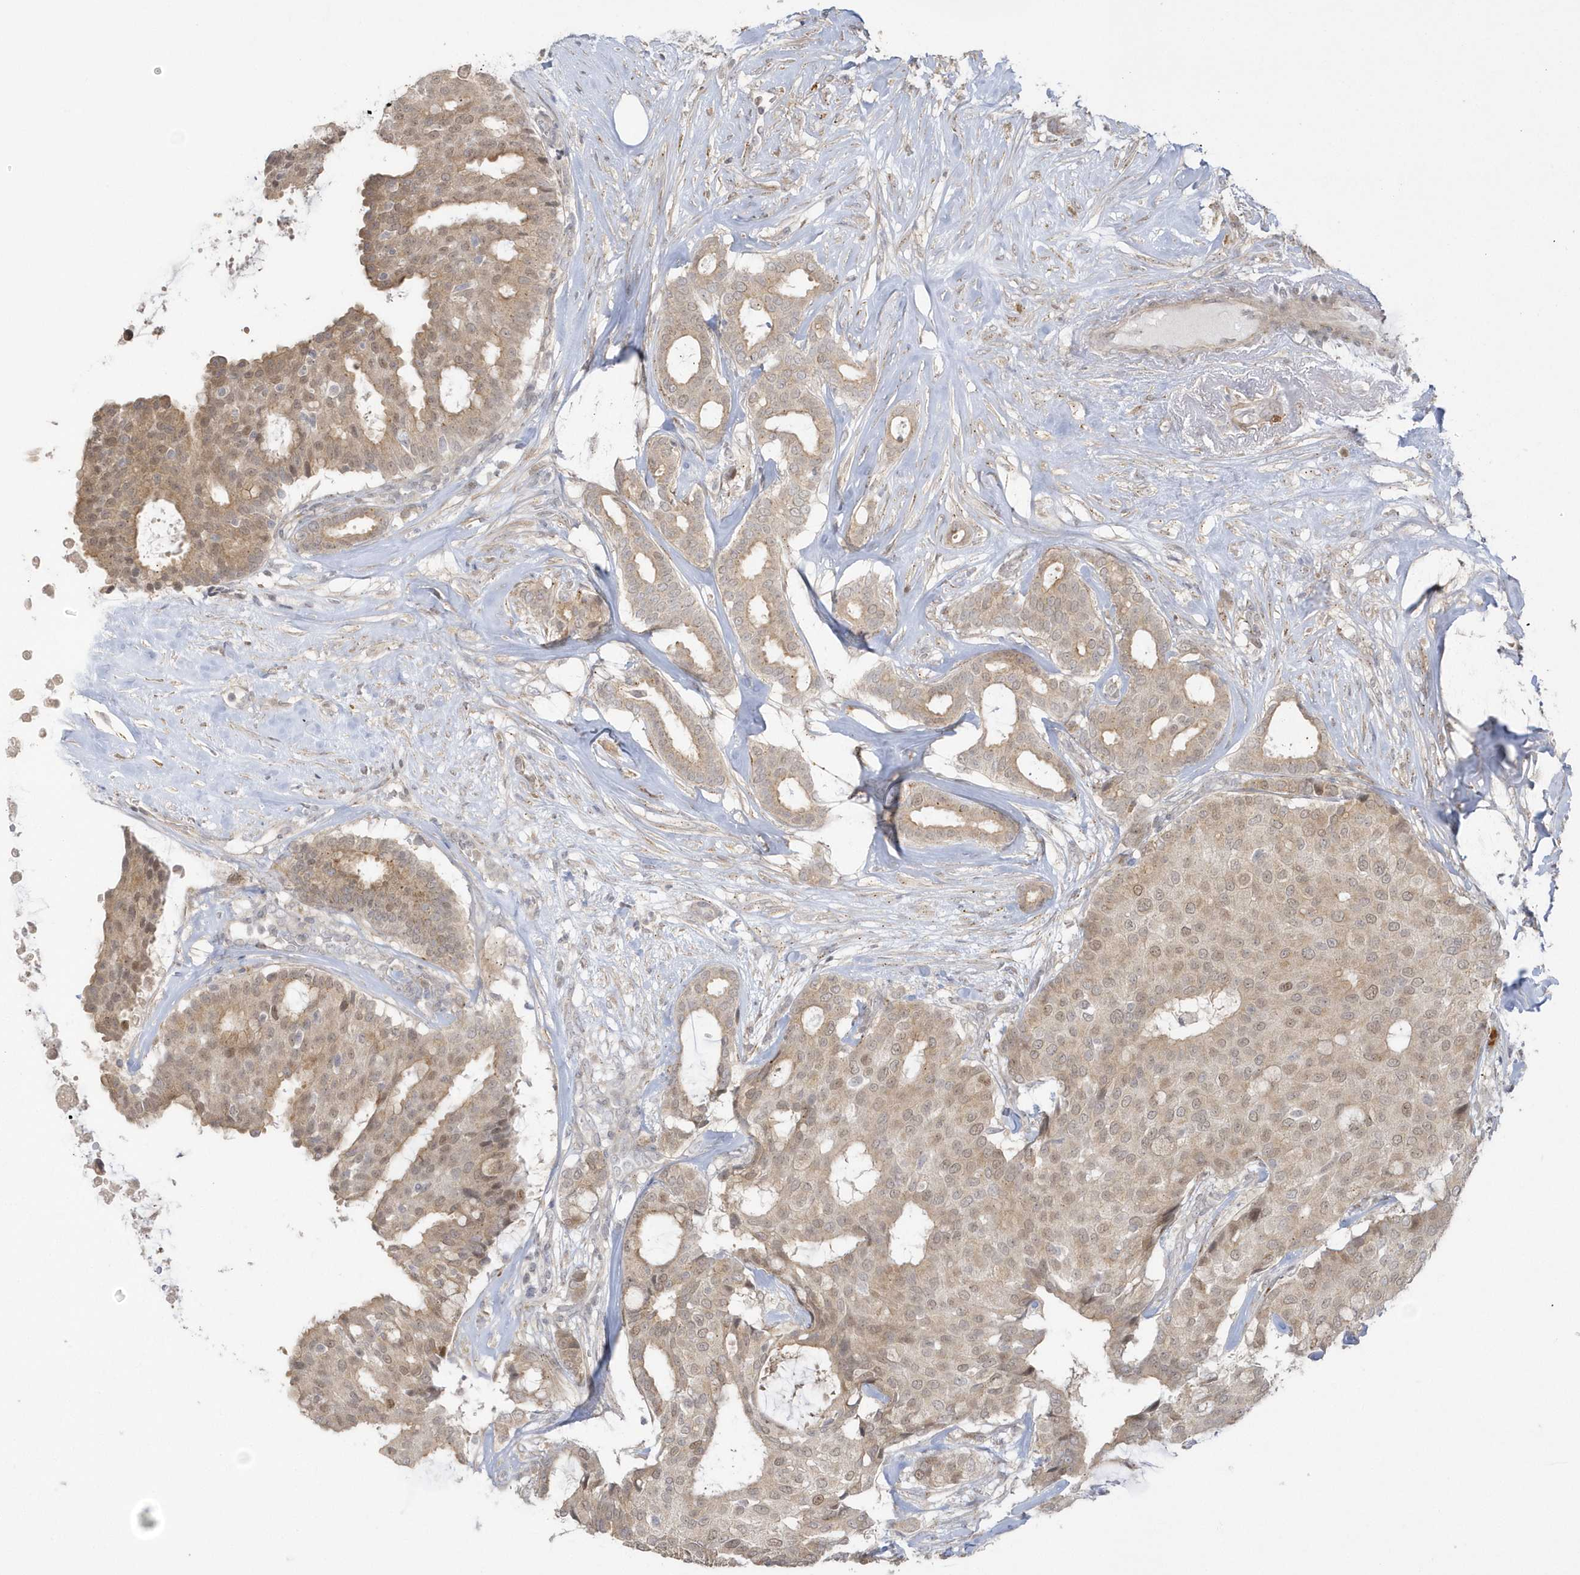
{"staining": {"intensity": "moderate", "quantity": ">75%", "location": "cytoplasmic/membranous,nuclear"}, "tissue": "breast cancer", "cell_type": "Tumor cells", "image_type": "cancer", "snomed": [{"axis": "morphology", "description": "Duct carcinoma"}, {"axis": "topography", "description": "Breast"}], "caption": "Breast invasive ductal carcinoma was stained to show a protein in brown. There is medium levels of moderate cytoplasmic/membranous and nuclear positivity in approximately >75% of tumor cells. (DAB = brown stain, brightfield microscopy at high magnification).", "gene": "NAF1", "patient": {"sex": "female", "age": 75}}